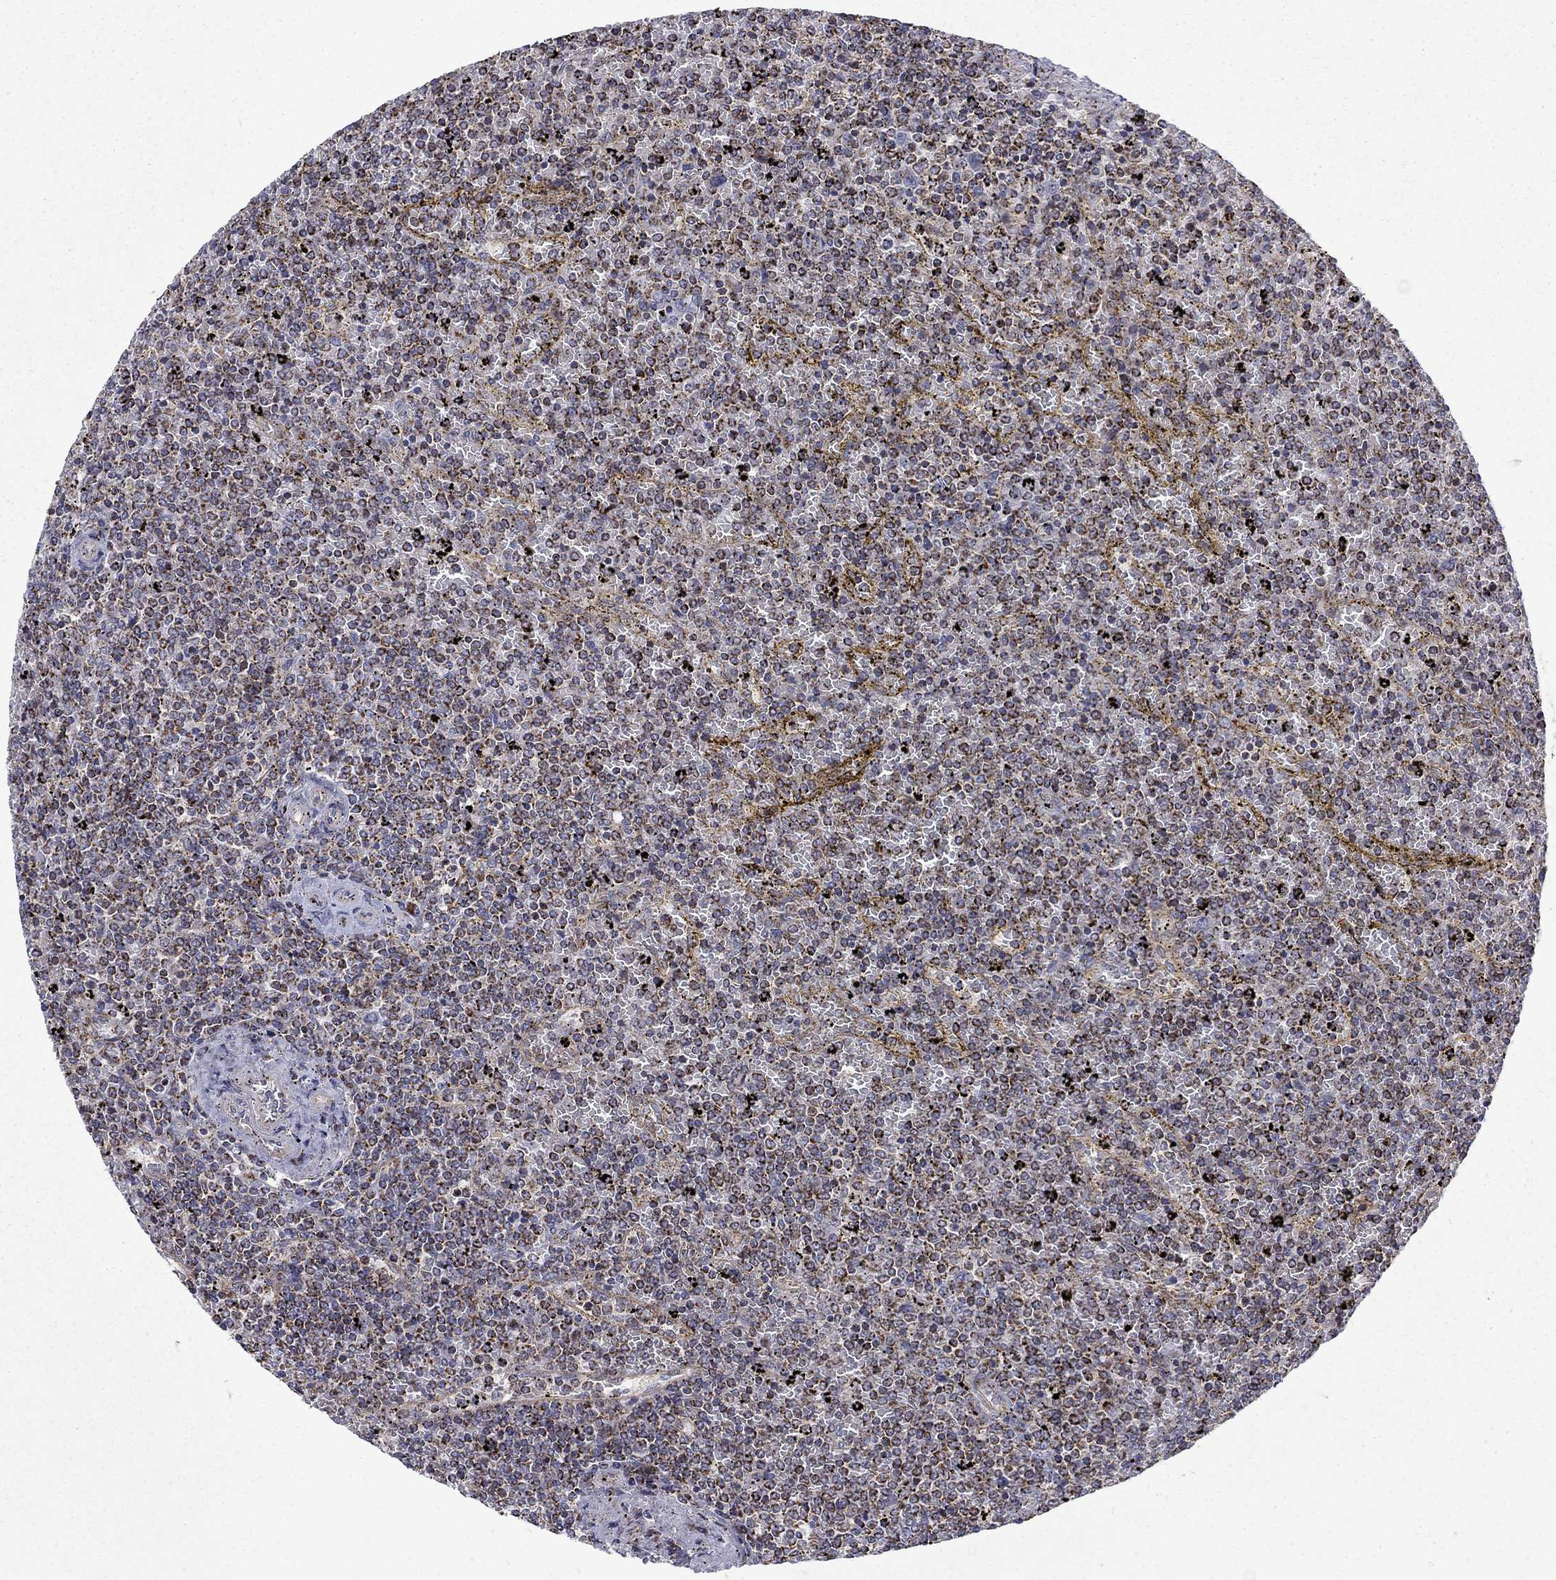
{"staining": {"intensity": "strong", "quantity": "<25%", "location": "cytoplasmic/membranous"}, "tissue": "lymphoma", "cell_type": "Tumor cells", "image_type": "cancer", "snomed": [{"axis": "morphology", "description": "Malignant lymphoma, non-Hodgkin's type, Low grade"}, {"axis": "topography", "description": "Spleen"}], "caption": "DAB immunohistochemical staining of lymphoma exhibits strong cytoplasmic/membranous protein staining in about <25% of tumor cells.", "gene": "PCBP3", "patient": {"sex": "female", "age": 77}}